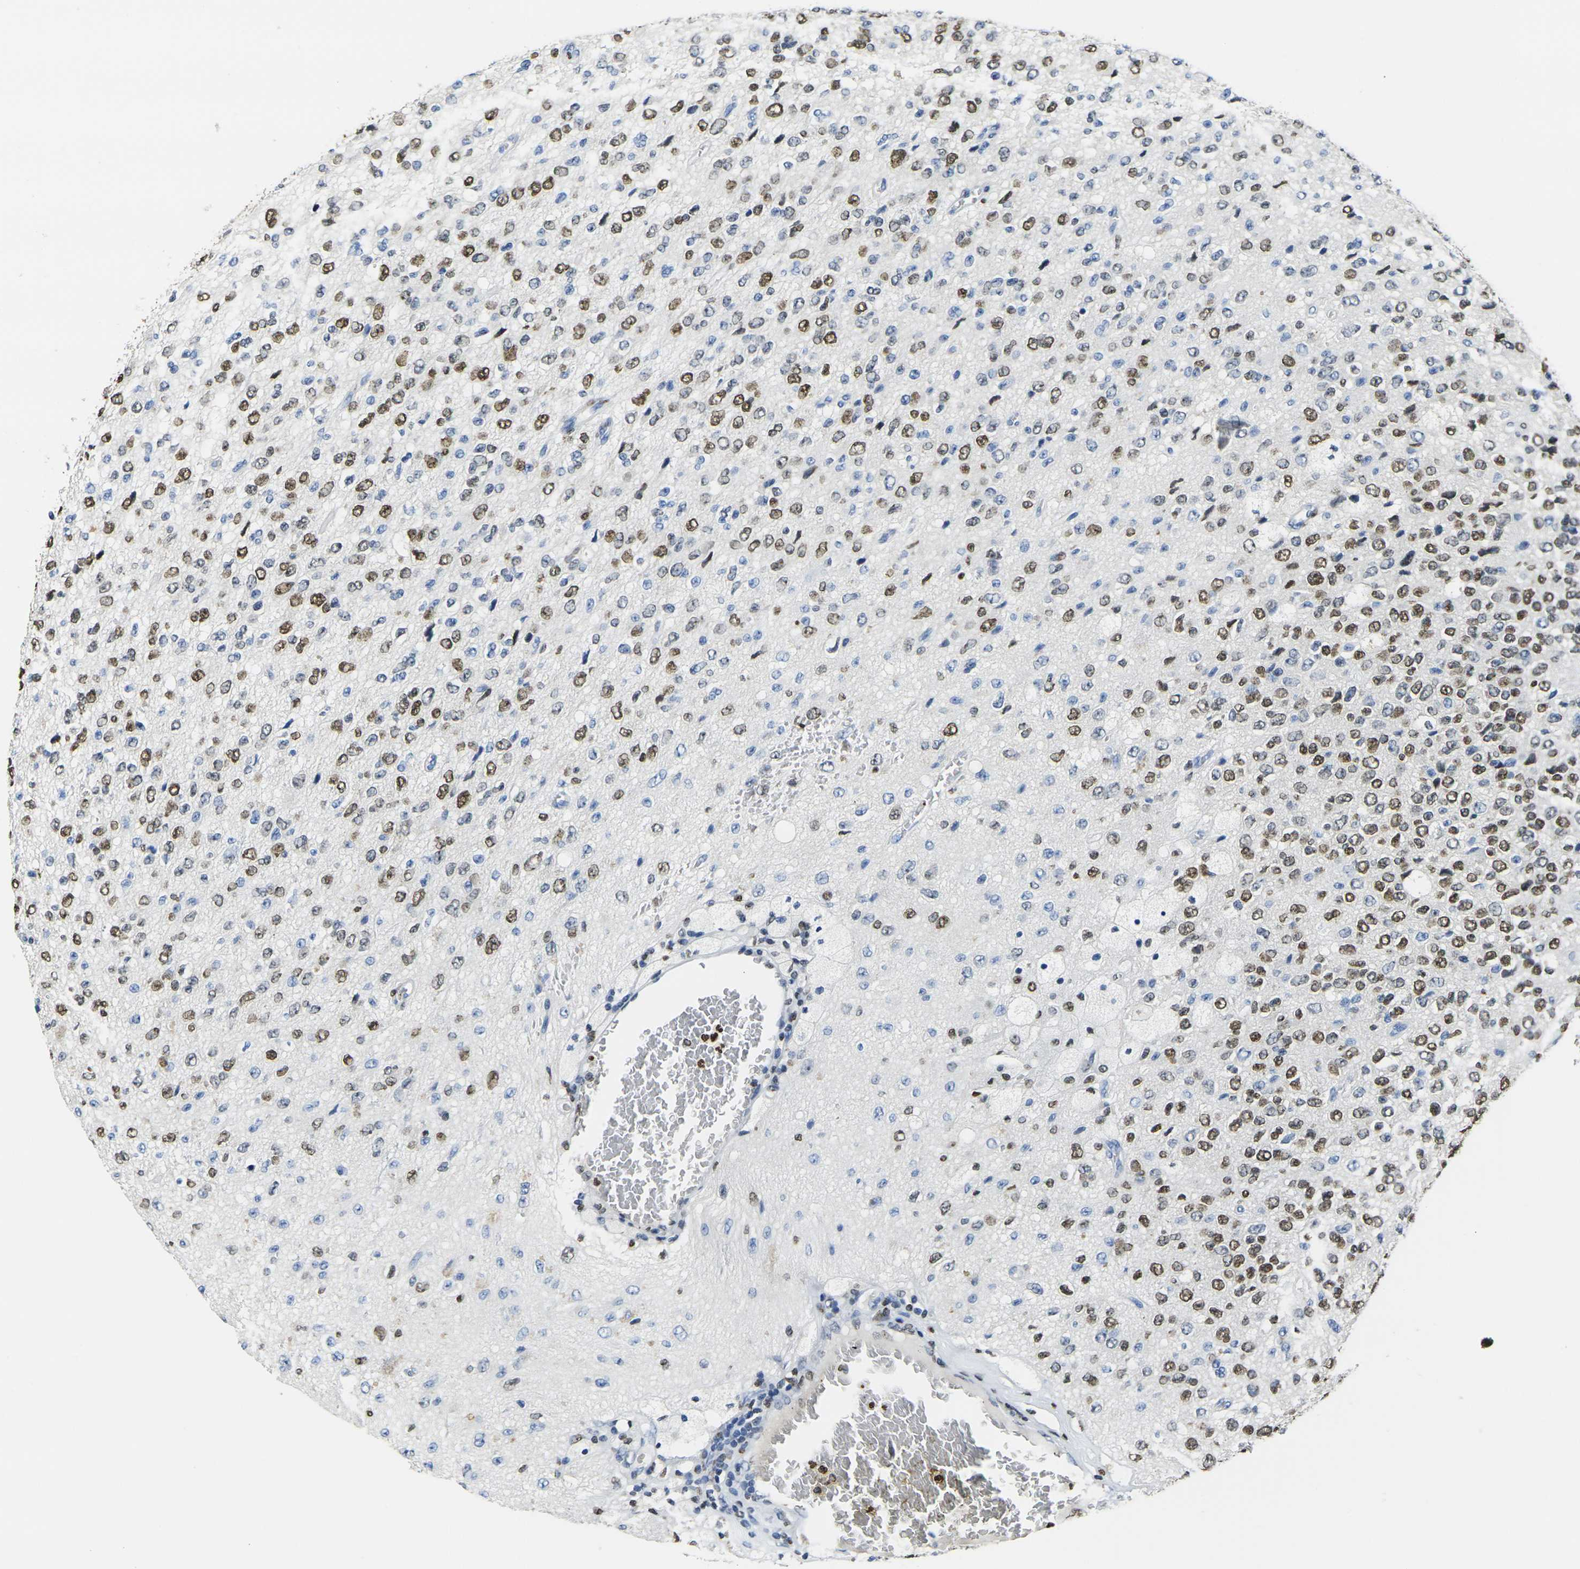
{"staining": {"intensity": "strong", "quantity": "25%-75%", "location": "nuclear"}, "tissue": "glioma", "cell_type": "Tumor cells", "image_type": "cancer", "snomed": [{"axis": "morphology", "description": "Glioma, malignant, High grade"}, {"axis": "topography", "description": "pancreas cauda"}], "caption": "Immunohistochemical staining of human malignant glioma (high-grade) displays strong nuclear protein staining in approximately 25%-75% of tumor cells. (DAB (3,3'-diaminobenzidine) = brown stain, brightfield microscopy at high magnification).", "gene": "DRAXIN", "patient": {"sex": "male", "age": 60}}